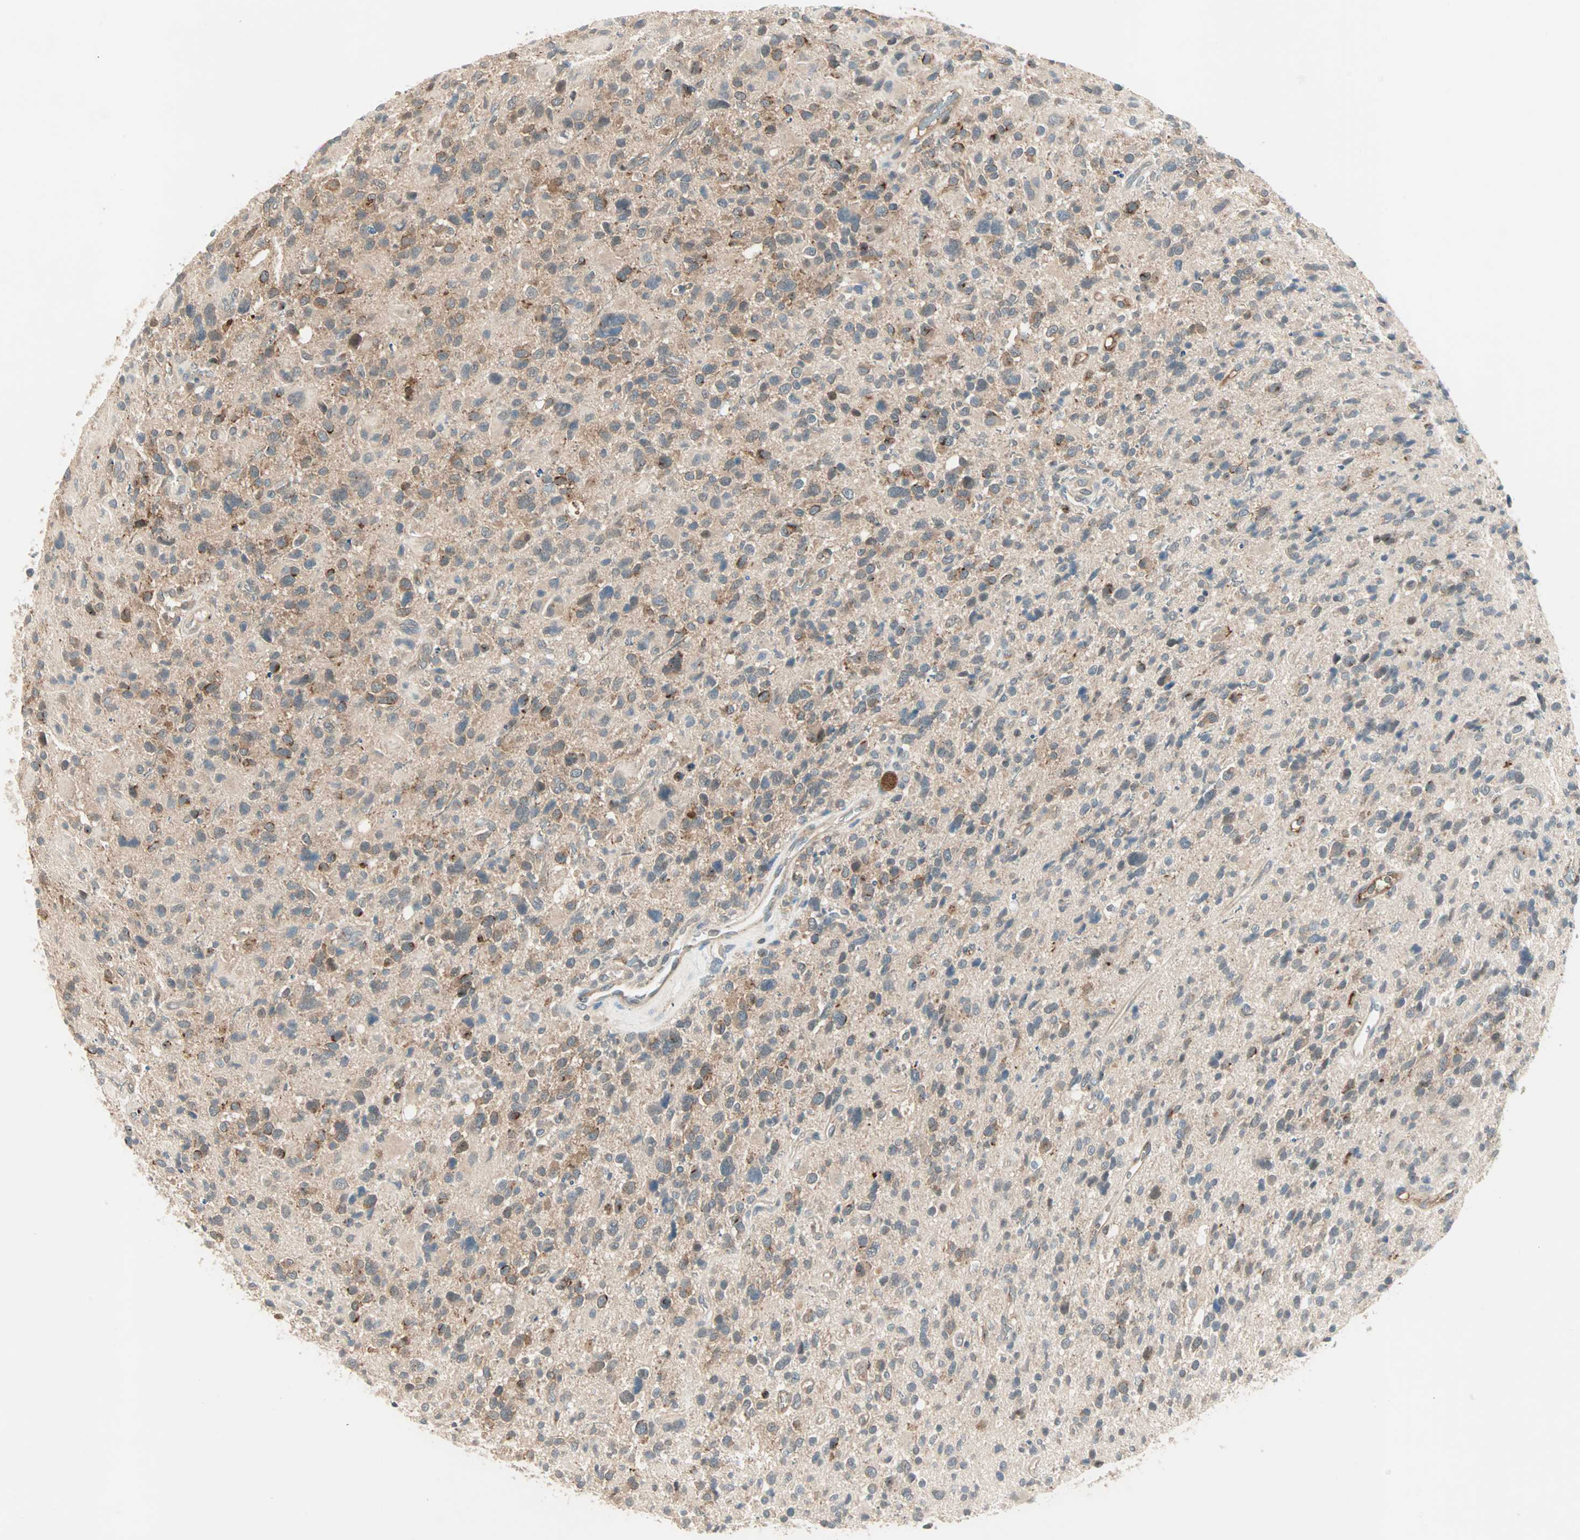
{"staining": {"intensity": "strong", "quantity": "25%-75%", "location": "cytoplasmic/membranous"}, "tissue": "glioma", "cell_type": "Tumor cells", "image_type": "cancer", "snomed": [{"axis": "morphology", "description": "Glioma, malignant, High grade"}, {"axis": "topography", "description": "Brain"}], "caption": "Immunohistochemical staining of malignant glioma (high-grade) shows strong cytoplasmic/membranous protein positivity in approximately 25%-75% of tumor cells.", "gene": "TEC", "patient": {"sex": "male", "age": 48}}